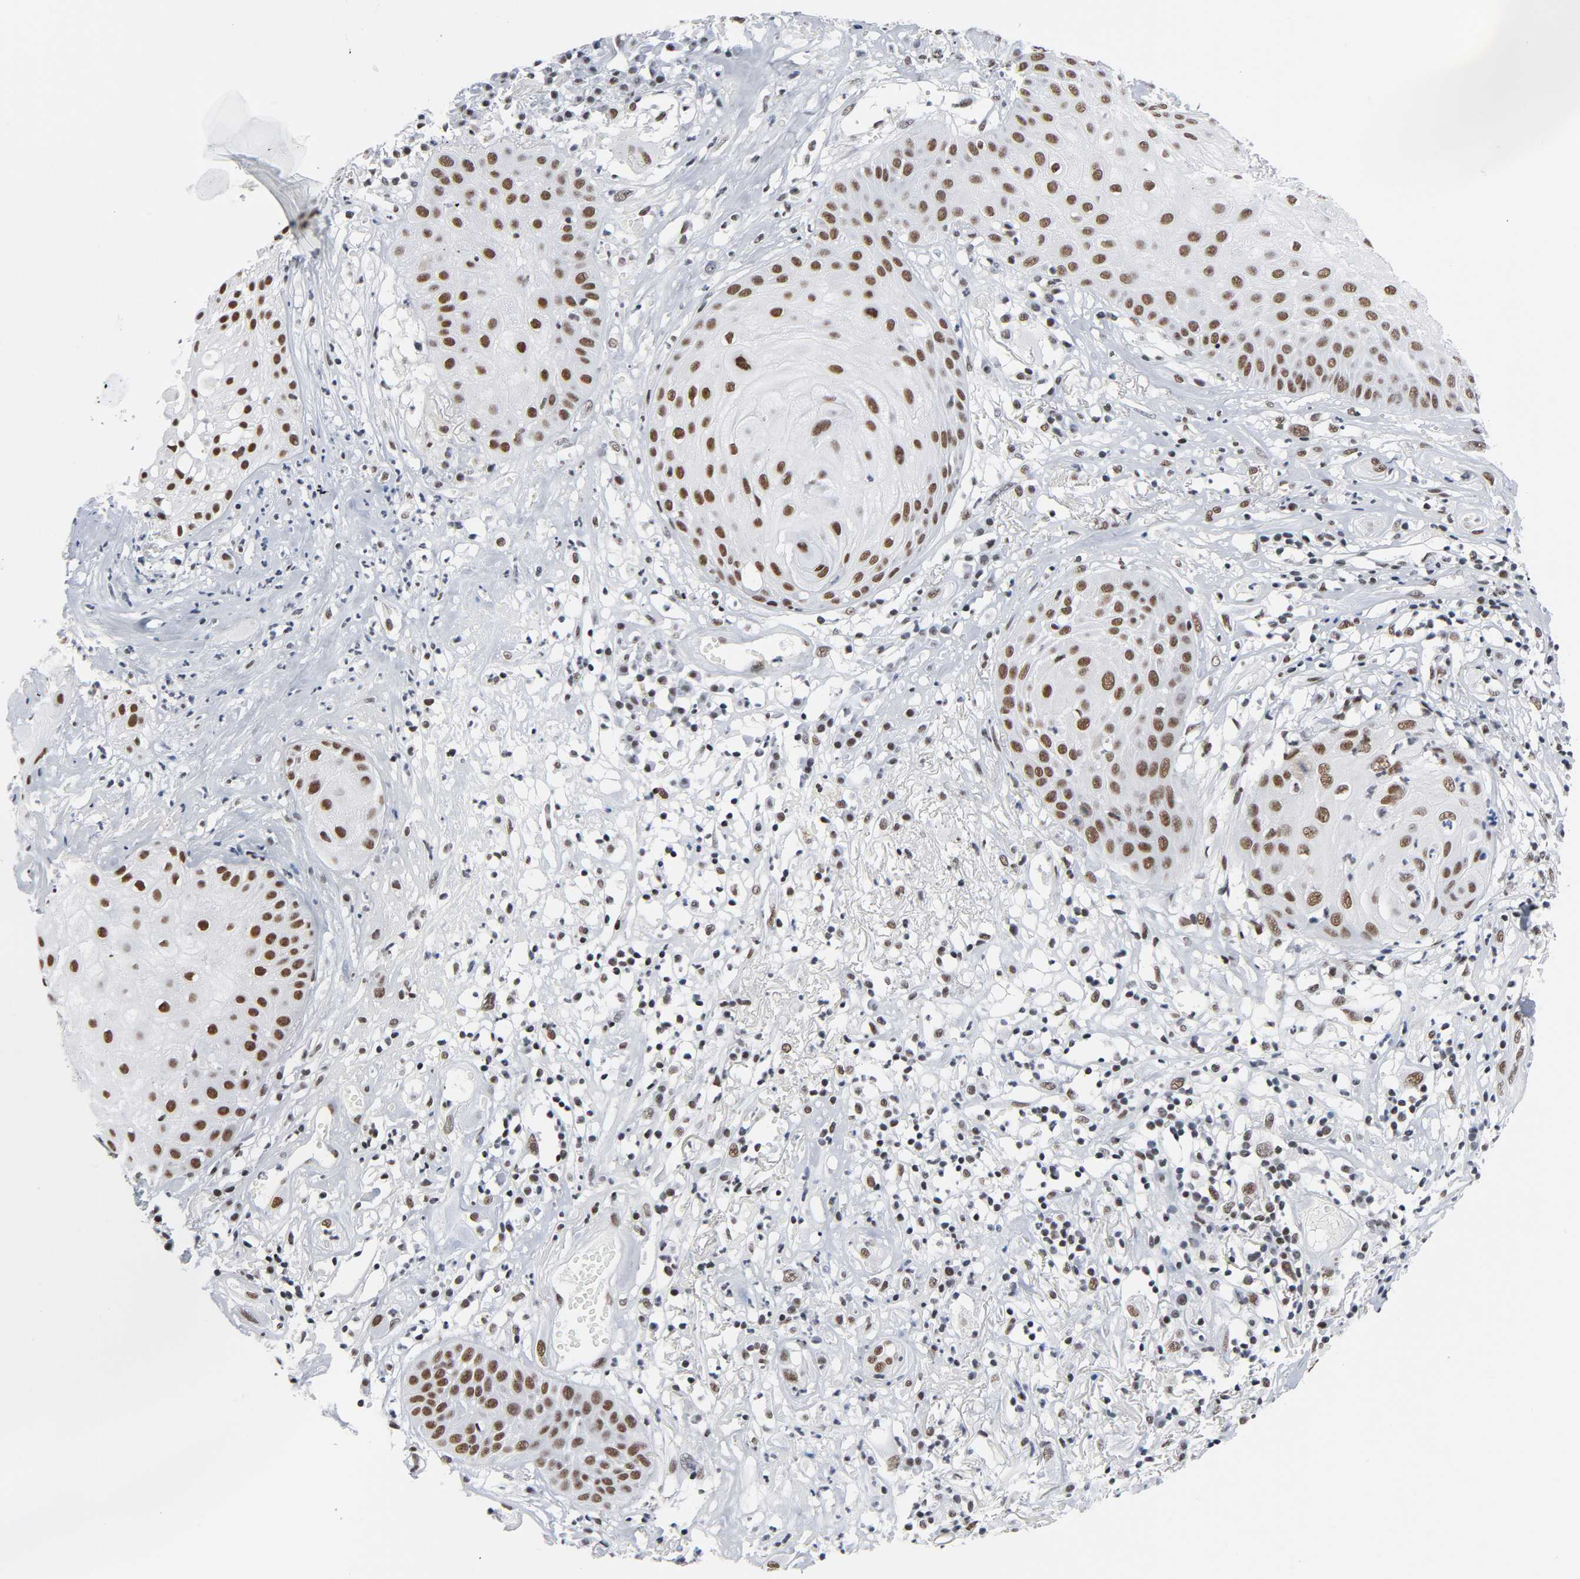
{"staining": {"intensity": "moderate", "quantity": ">75%", "location": "nuclear"}, "tissue": "skin cancer", "cell_type": "Tumor cells", "image_type": "cancer", "snomed": [{"axis": "morphology", "description": "Squamous cell carcinoma, NOS"}, {"axis": "topography", "description": "Skin"}], "caption": "Brown immunohistochemical staining in skin cancer exhibits moderate nuclear positivity in about >75% of tumor cells. The staining was performed using DAB (3,3'-diaminobenzidine) to visualize the protein expression in brown, while the nuclei were stained in blue with hematoxylin (Magnification: 20x).", "gene": "CSTF2", "patient": {"sex": "male", "age": 65}}